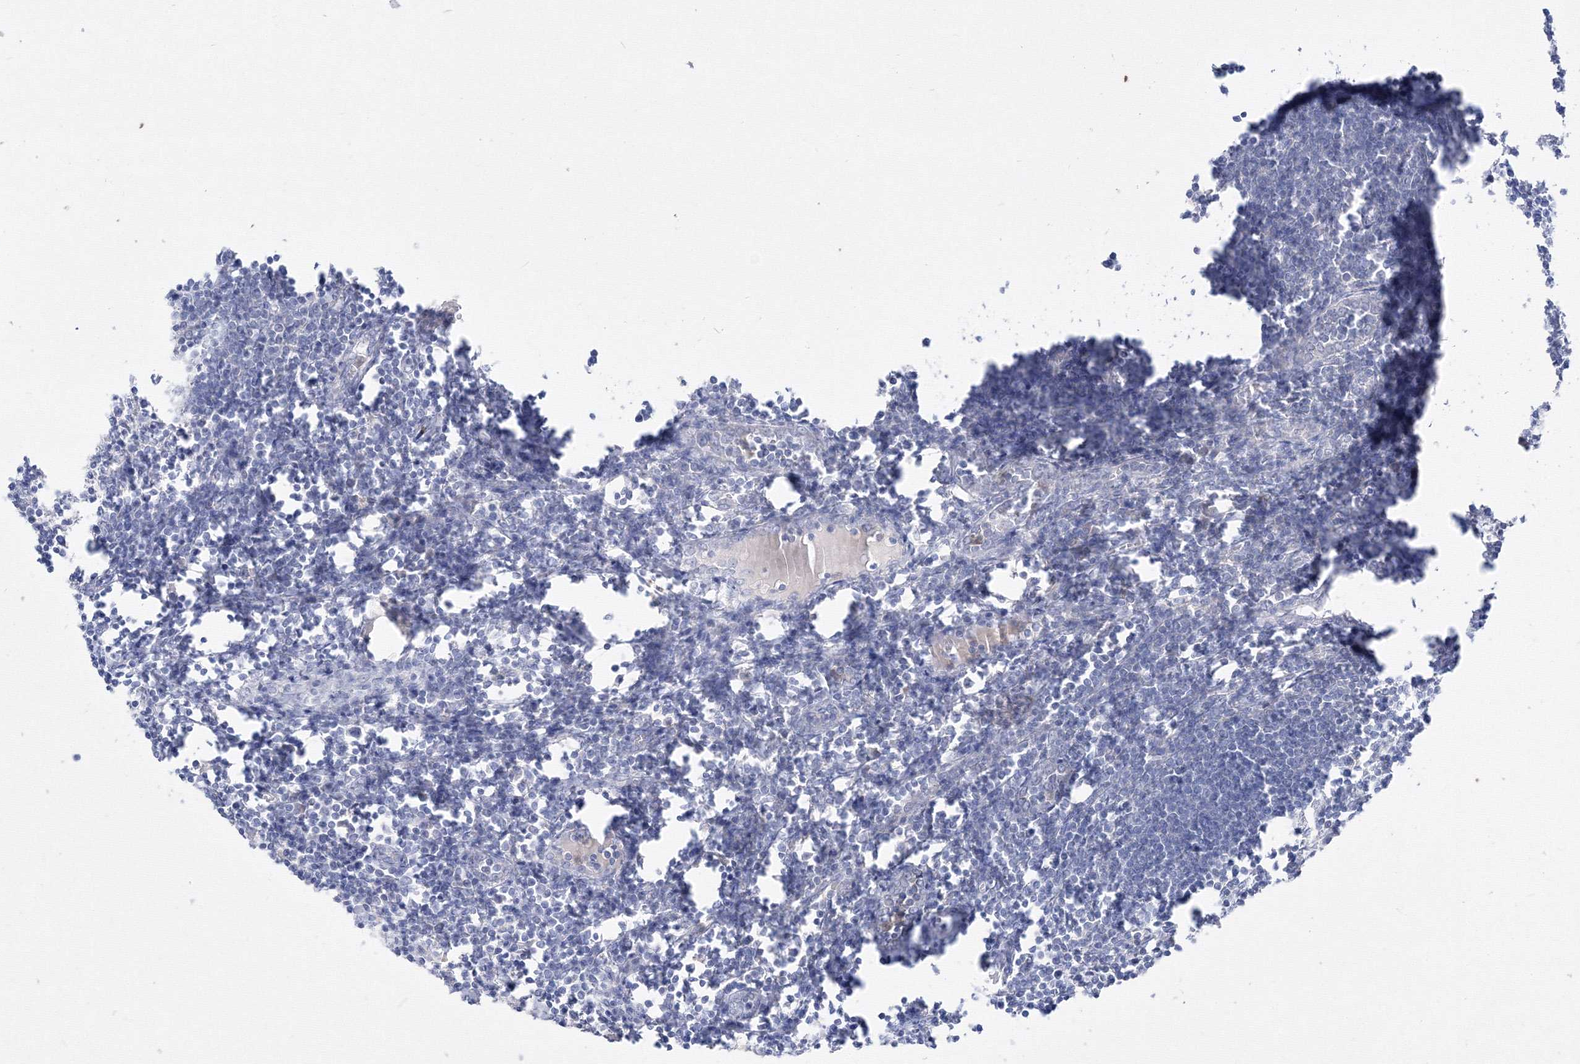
{"staining": {"intensity": "negative", "quantity": "none", "location": "none"}, "tissue": "lymph node", "cell_type": "Non-germinal center cells", "image_type": "normal", "snomed": [{"axis": "morphology", "description": "Normal tissue, NOS"}, {"axis": "morphology", "description": "Malignant melanoma, Metastatic site"}, {"axis": "topography", "description": "Lymph node"}], "caption": "IHC photomicrograph of unremarkable human lymph node stained for a protein (brown), which displays no positivity in non-germinal center cells.", "gene": "FBXL8", "patient": {"sex": "male", "age": 41}}